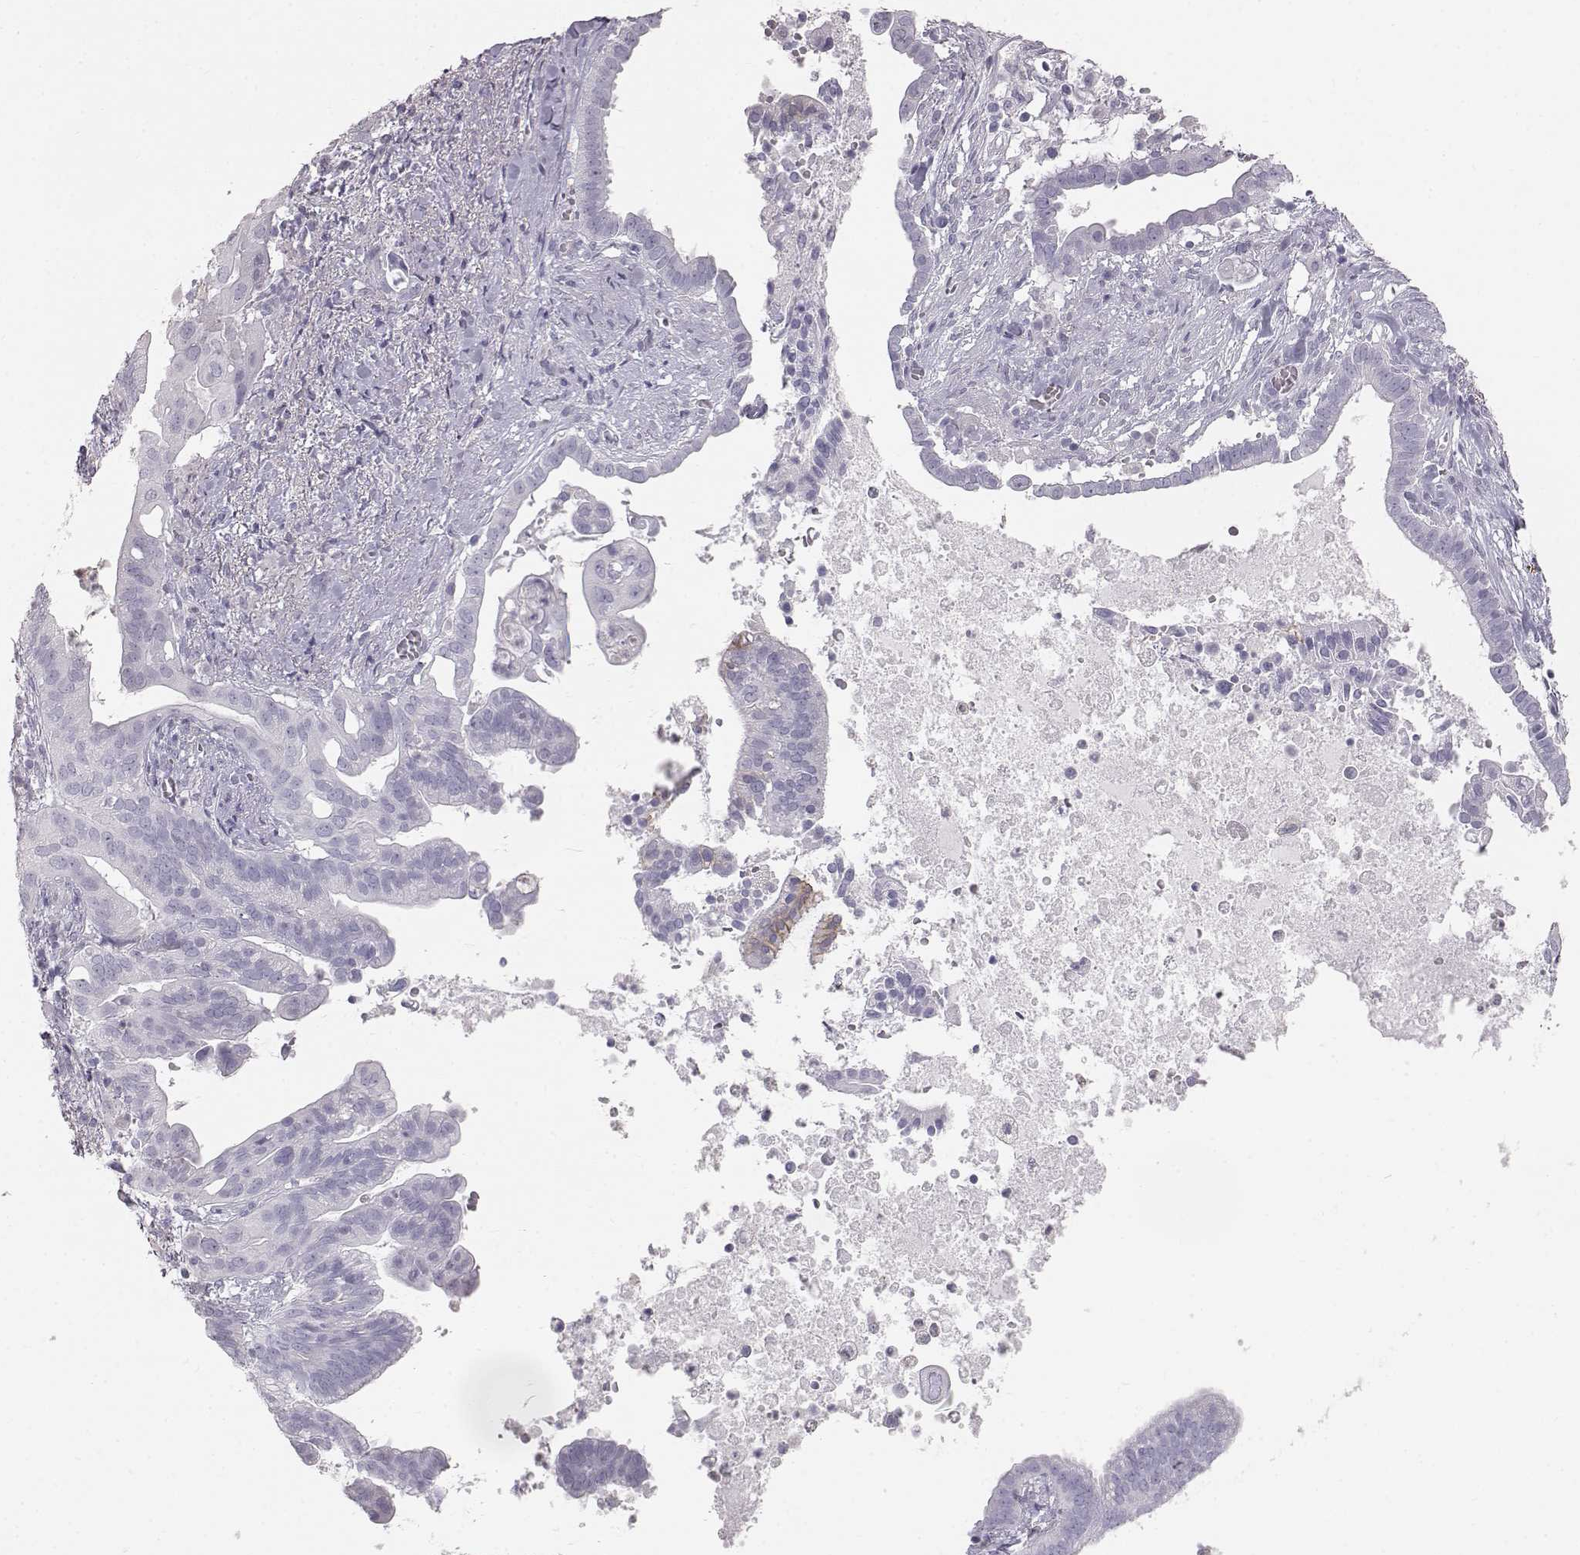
{"staining": {"intensity": "negative", "quantity": "none", "location": "none"}, "tissue": "pancreatic cancer", "cell_type": "Tumor cells", "image_type": "cancer", "snomed": [{"axis": "morphology", "description": "Adenocarcinoma, NOS"}, {"axis": "topography", "description": "Pancreas"}], "caption": "Immunohistochemistry photomicrograph of pancreatic cancer (adenocarcinoma) stained for a protein (brown), which displays no expression in tumor cells.", "gene": "KRT33A", "patient": {"sex": "male", "age": 61}}